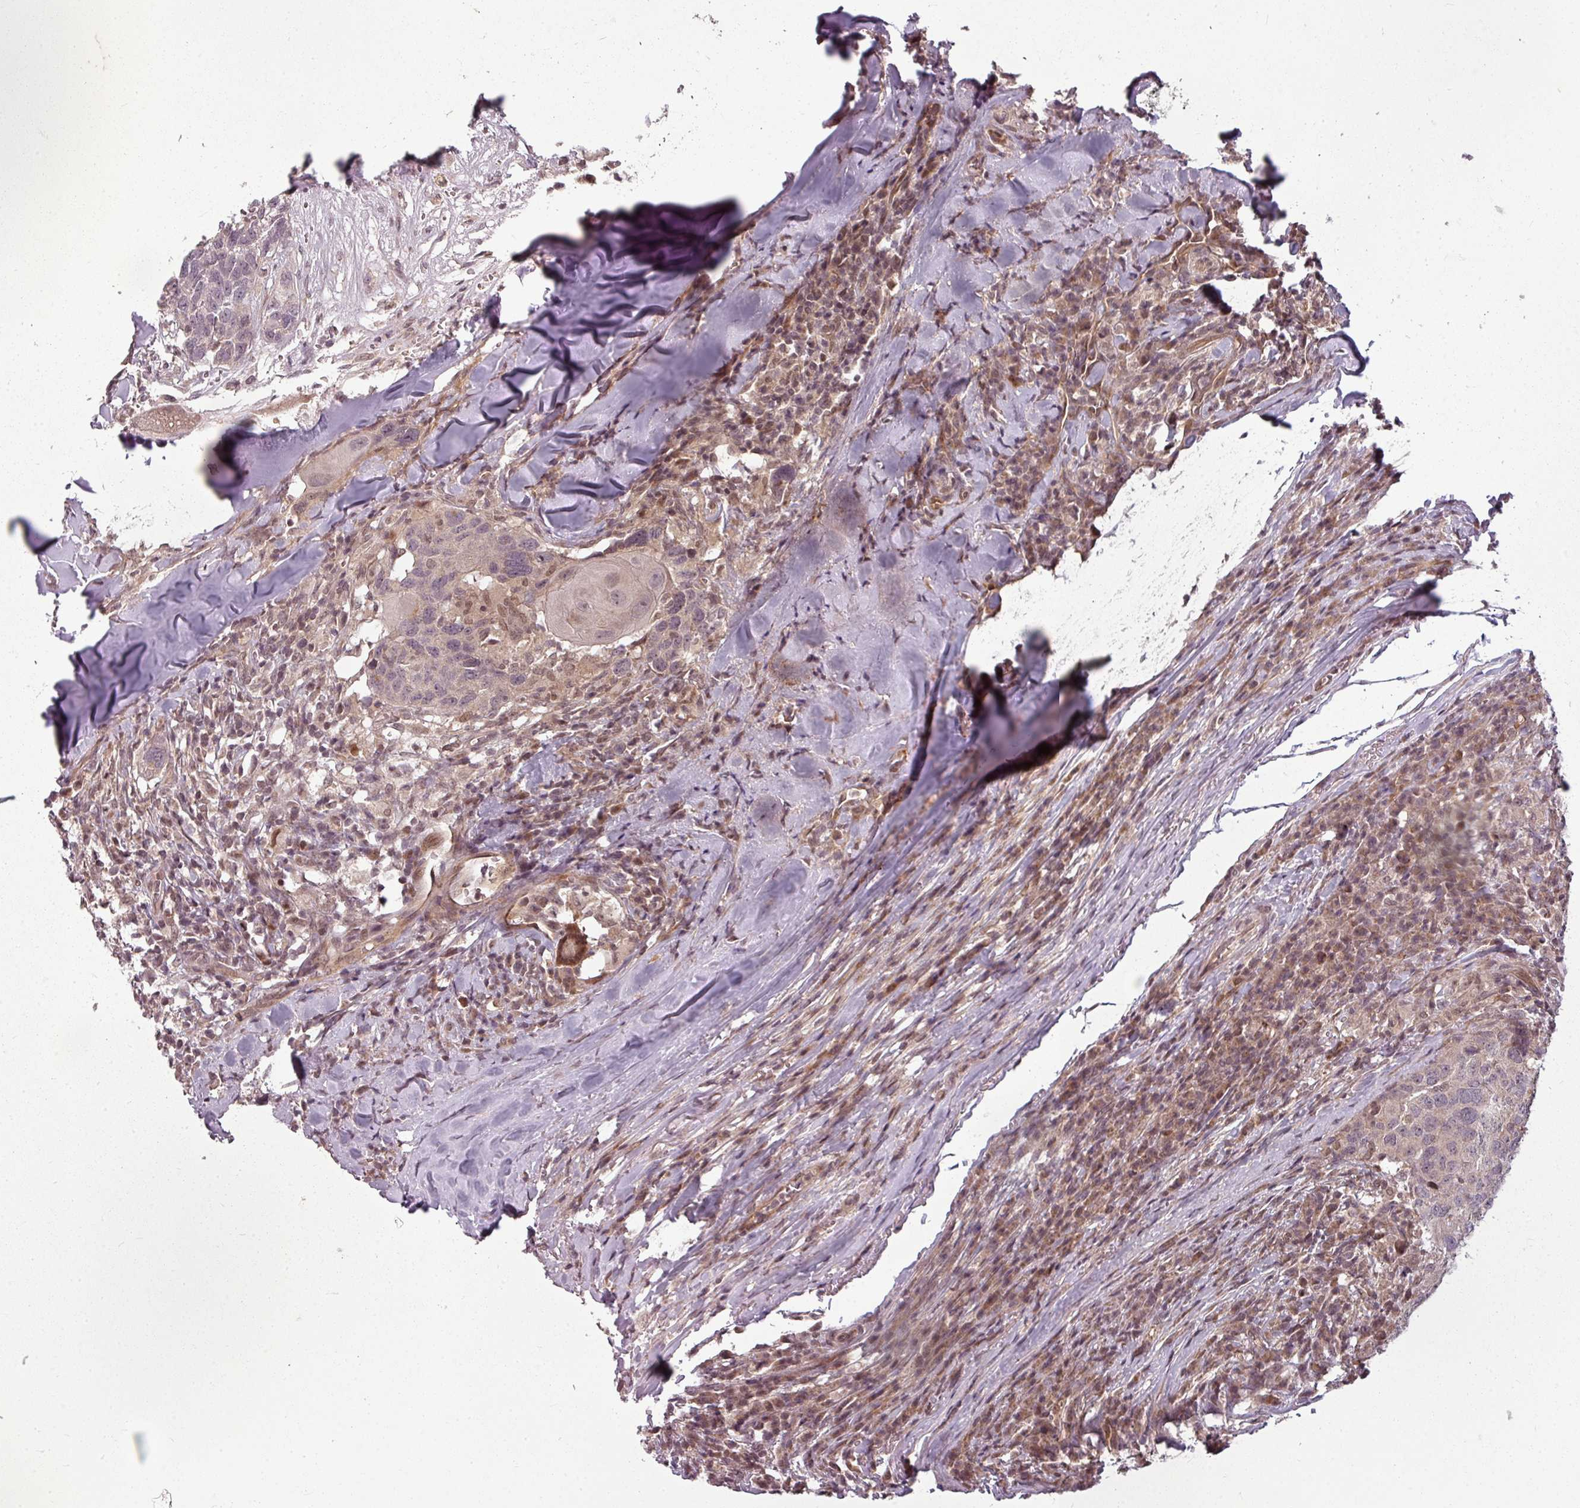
{"staining": {"intensity": "weak", "quantity": "<25%", "location": "cytoplasmic/membranous"}, "tissue": "head and neck cancer", "cell_type": "Tumor cells", "image_type": "cancer", "snomed": [{"axis": "morphology", "description": "Normal tissue, NOS"}, {"axis": "morphology", "description": "Squamous cell carcinoma, NOS"}, {"axis": "topography", "description": "Skeletal muscle"}, {"axis": "topography", "description": "Vascular tissue"}, {"axis": "topography", "description": "Peripheral nerve tissue"}, {"axis": "topography", "description": "Head-Neck"}], "caption": "The immunohistochemistry image has no significant expression in tumor cells of head and neck cancer tissue. (Brightfield microscopy of DAB immunohistochemistry (IHC) at high magnification).", "gene": "CLIC1", "patient": {"sex": "male", "age": 66}}